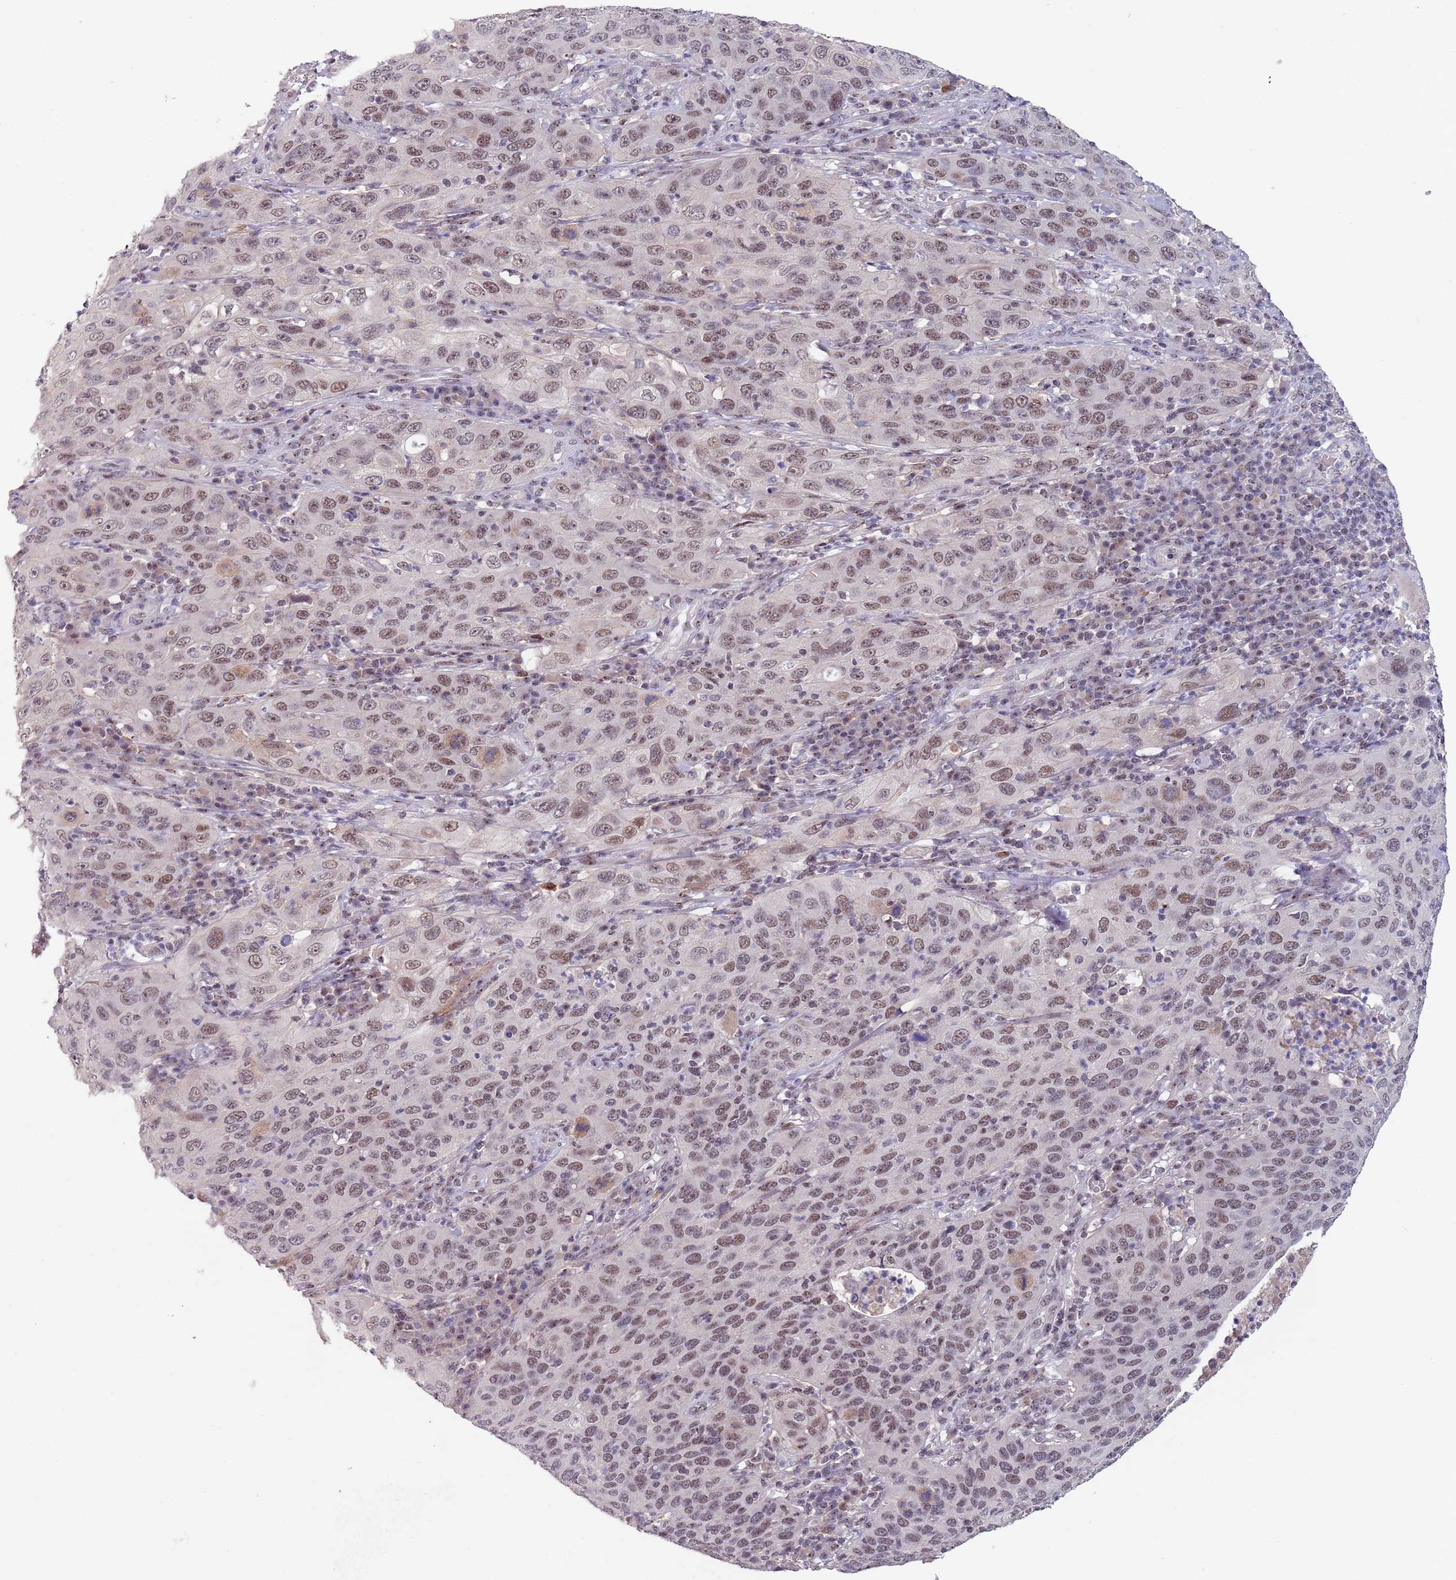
{"staining": {"intensity": "moderate", "quantity": ">75%", "location": "nuclear"}, "tissue": "cervical cancer", "cell_type": "Tumor cells", "image_type": "cancer", "snomed": [{"axis": "morphology", "description": "Squamous cell carcinoma, NOS"}, {"axis": "topography", "description": "Cervix"}], "caption": "Brown immunohistochemical staining in human squamous cell carcinoma (cervical) displays moderate nuclear expression in about >75% of tumor cells.", "gene": "CIZ1", "patient": {"sex": "female", "age": 36}}